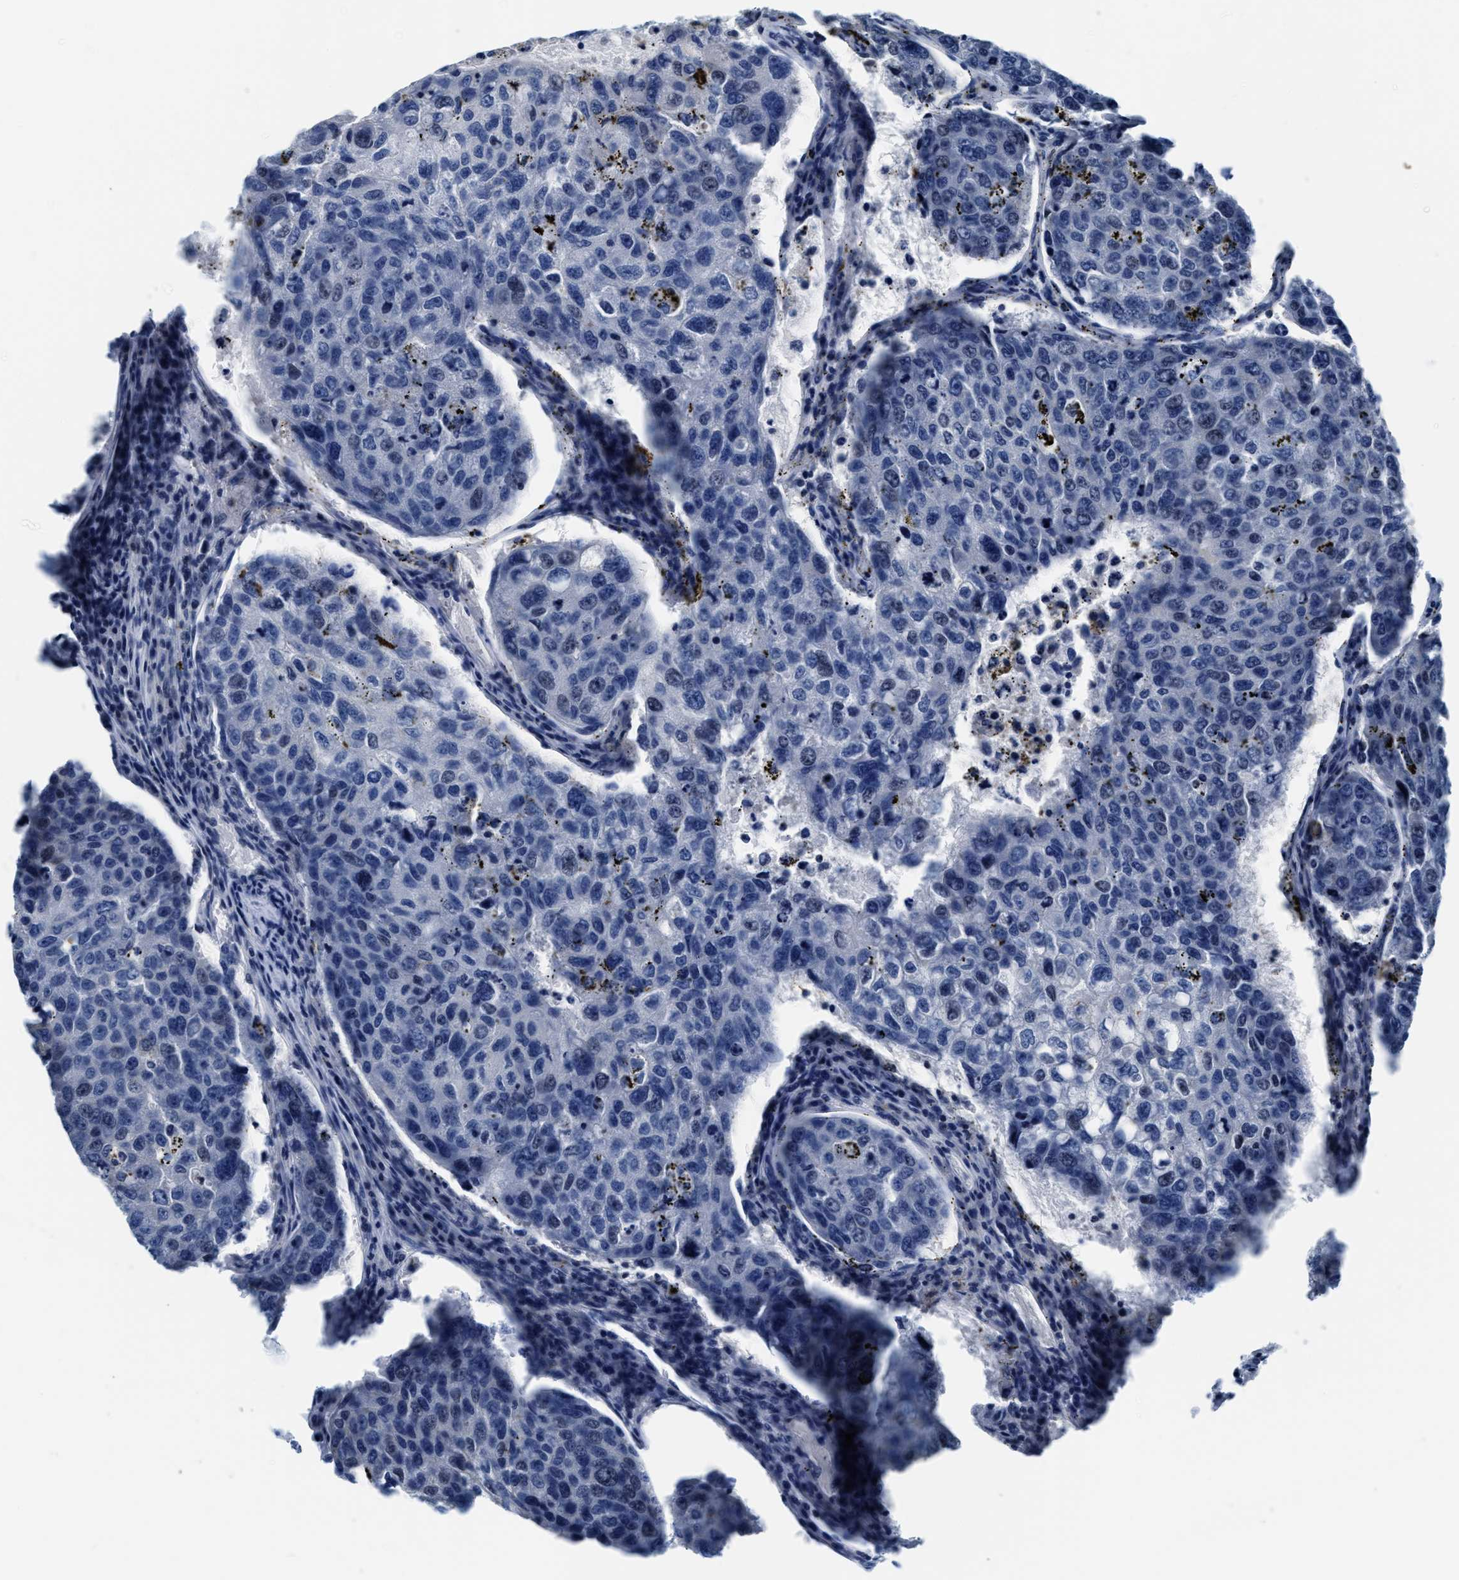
{"staining": {"intensity": "negative", "quantity": "none", "location": "none"}, "tissue": "urothelial cancer", "cell_type": "Tumor cells", "image_type": "cancer", "snomed": [{"axis": "morphology", "description": "Urothelial carcinoma, High grade"}, {"axis": "topography", "description": "Lymph node"}, {"axis": "topography", "description": "Urinary bladder"}], "caption": "Immunohistochemistry micrograph of urothelial carcinoma (high-grade) stained for a protein (brown), which displays no expression in tumor cells.", "gene": "ASZ1", "patient": {"sex": "male", "age": 51}}